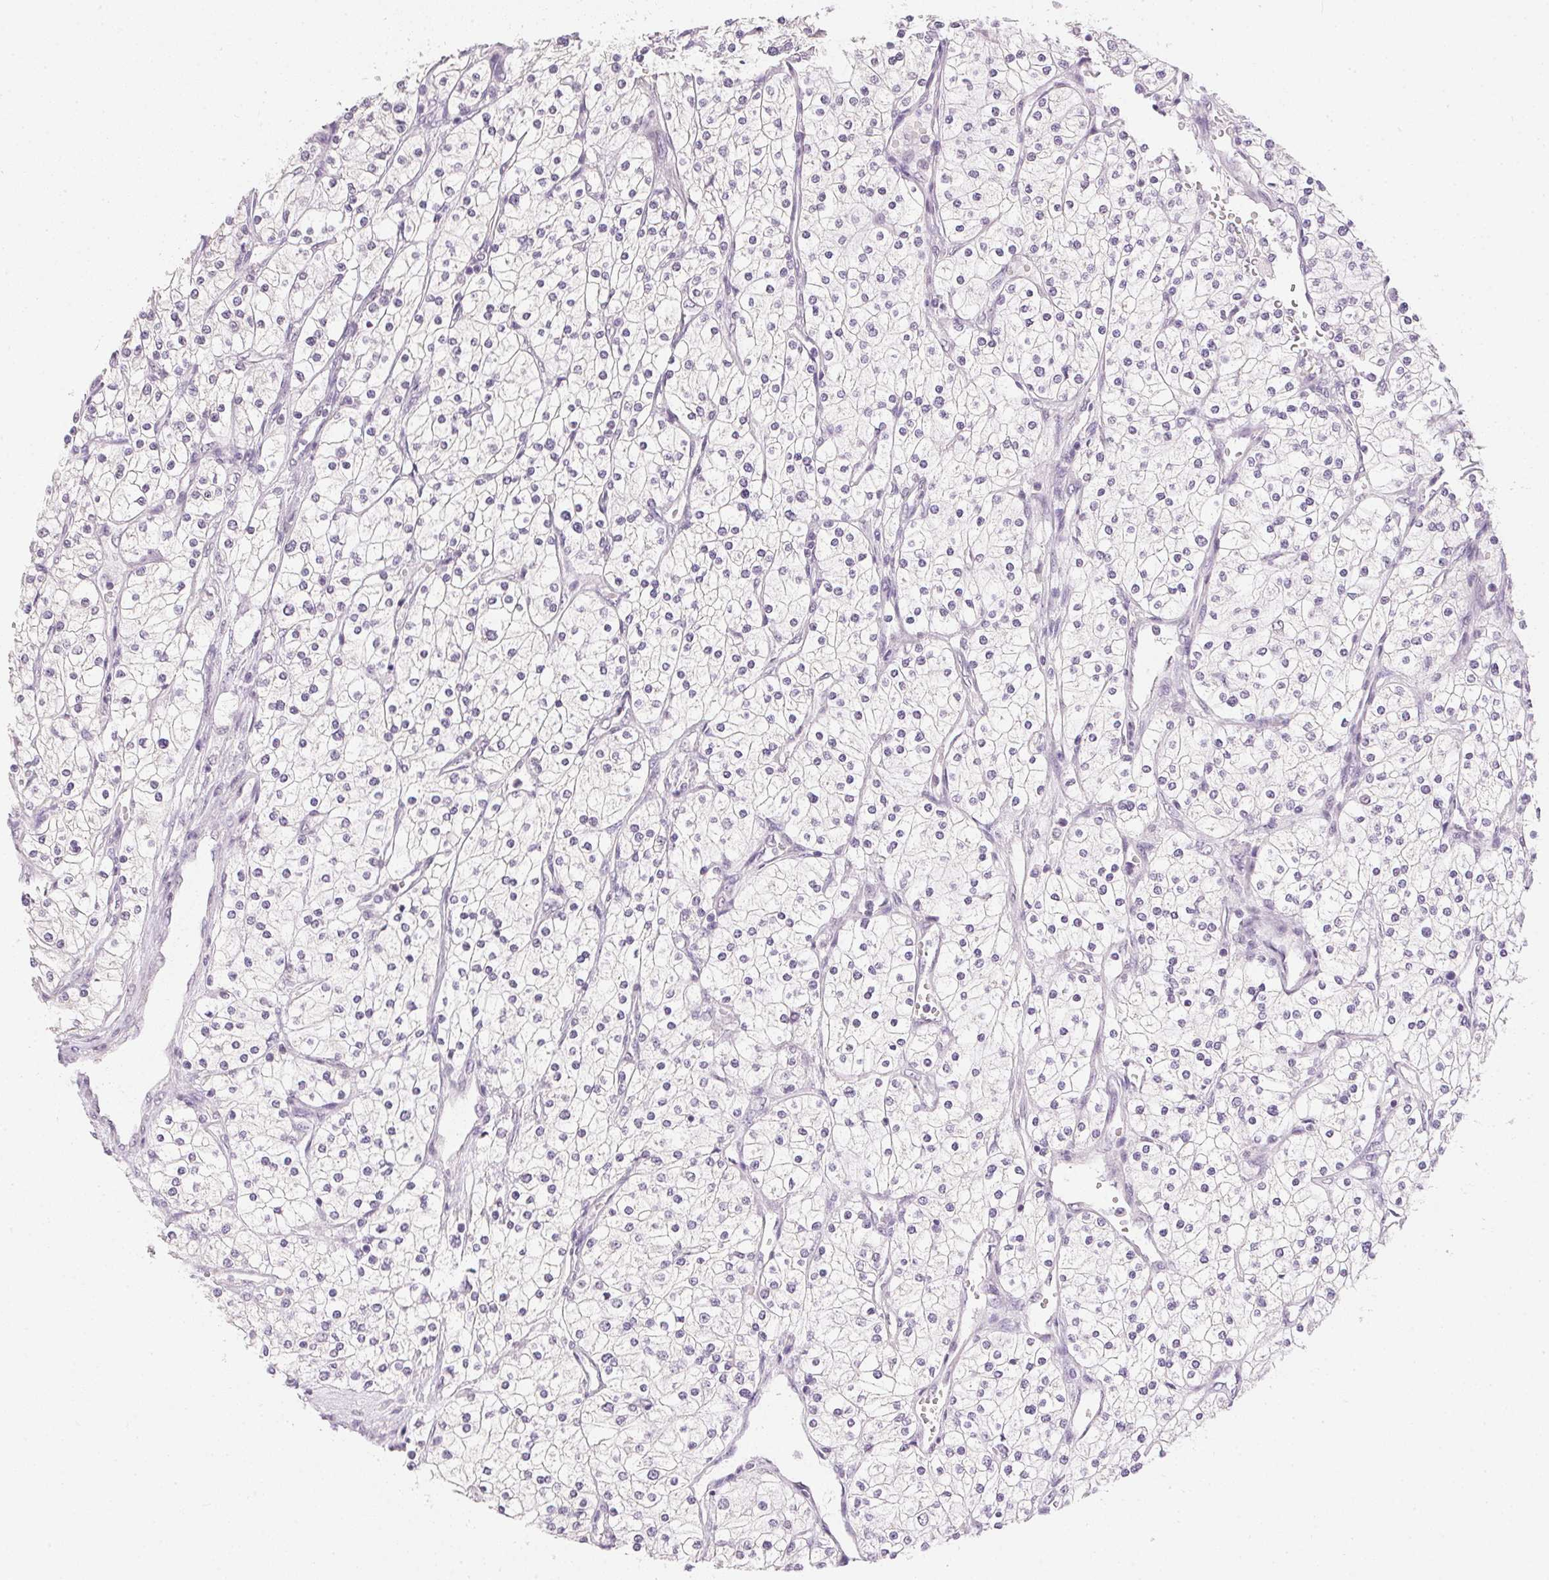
{"staining": {"intensity": "negative", "quantity": "none", "location": "none"}, "tissue": "renal cancer", "cell_type": "Tumor cells", "image_type": "cancer", "snomed": [{"axis": "morphology", "description": "Adenocarcinoma, NOS"}, {"axis": "topography", "description": "Kidney"}], "caption": "A micrograph of human renal cancer is negative for staining in tumor cells.", "gene": "PPY", "patient": {"sex": "male", "age": 80}}